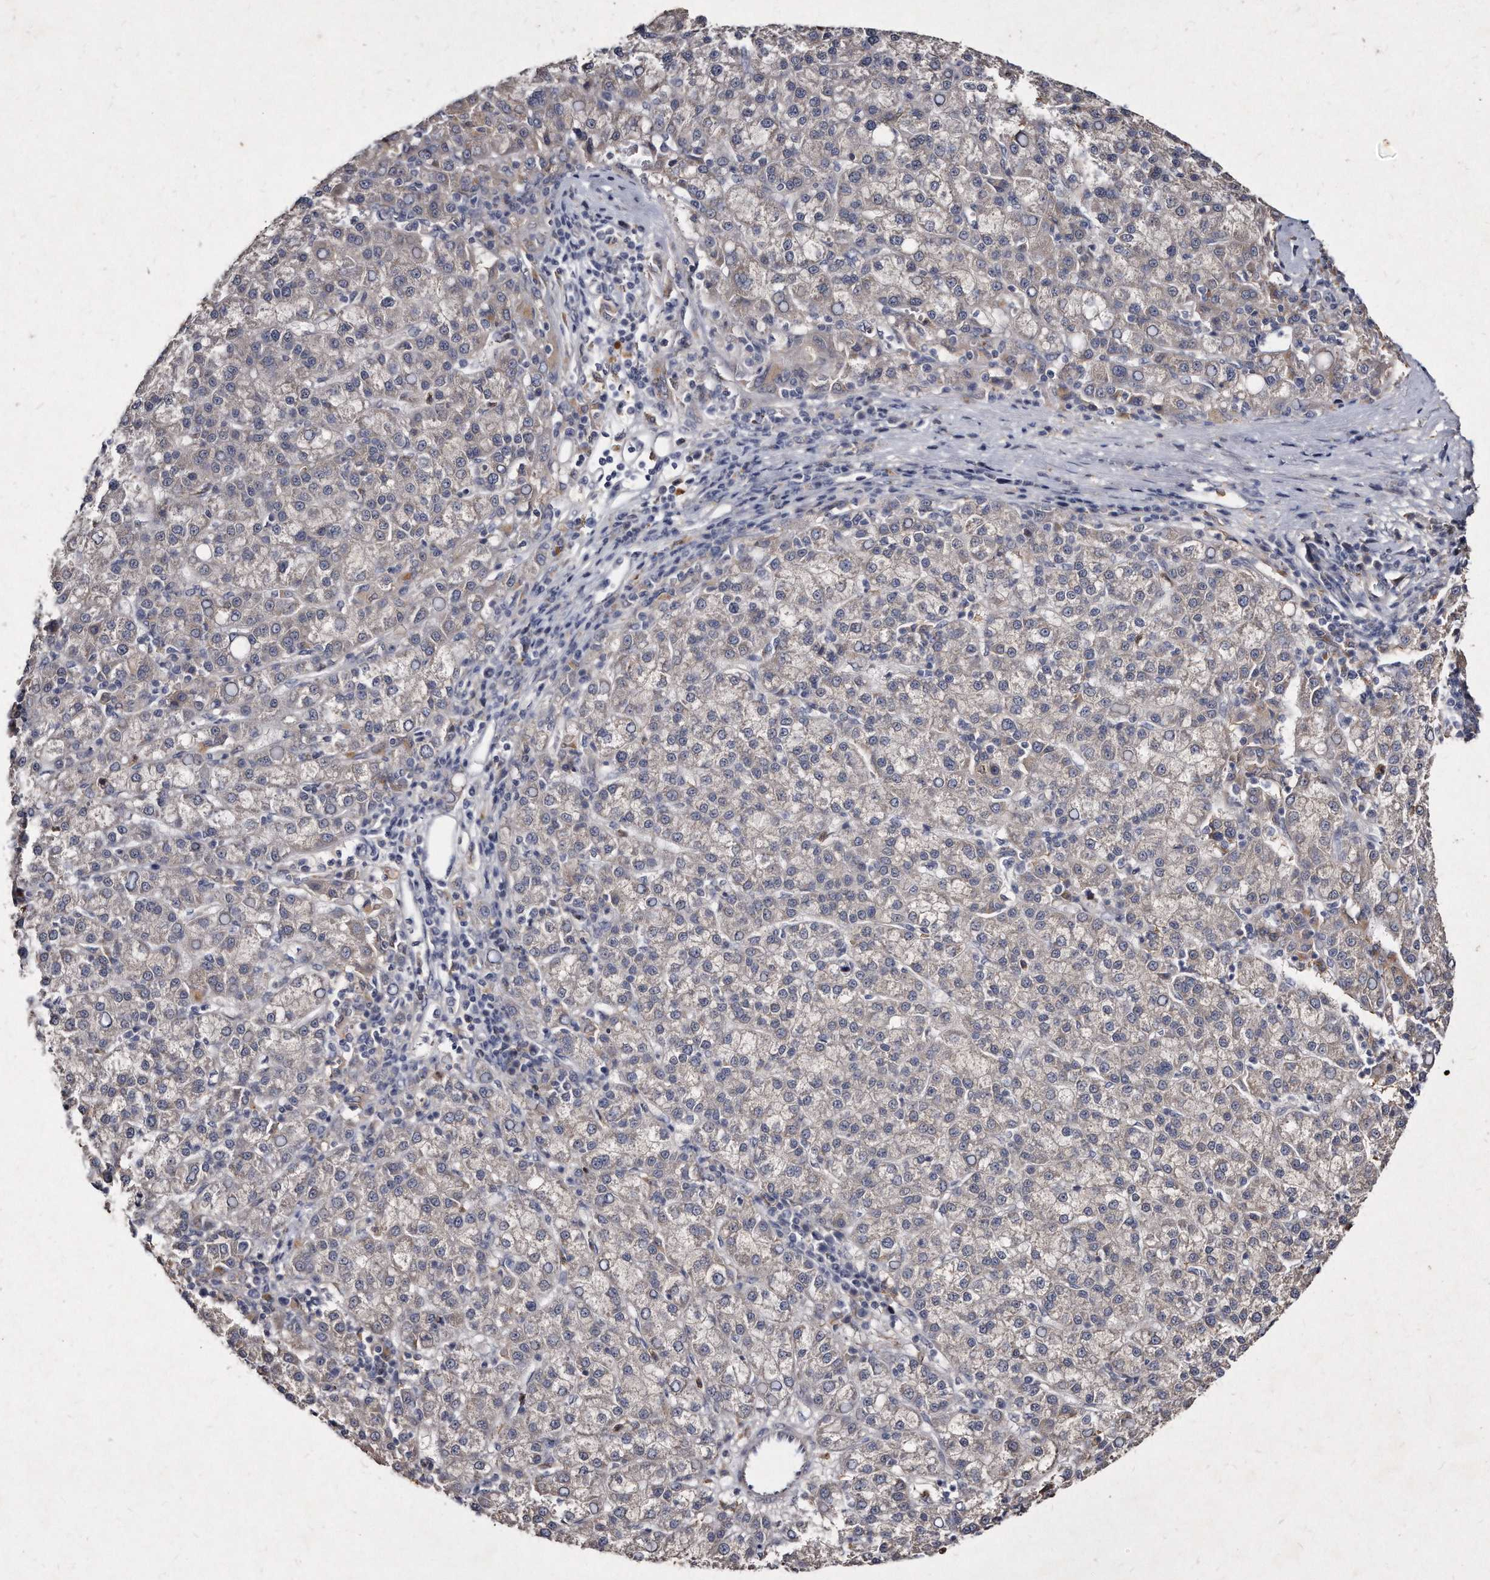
{"staining": {"intensity": "negative", "quantity": "none", "location": "none"}, "tissue": "liver cancer", "cell_type": "Tumor cells", "image_type": "cancer", "snomed": [{"axis": "morphology", "description": "Carcinoma, Hepatocellular, NOS"}, {"axis": "topography", "description": "Liver"}], "caption": "DAB (3,3'-diaminobenzidine) immunohistochemical staining of human liver cancer displays no significant staining in tumor cells.", "gene": "KLHDC3", "patient": {"sex": "female", "age": 58}}